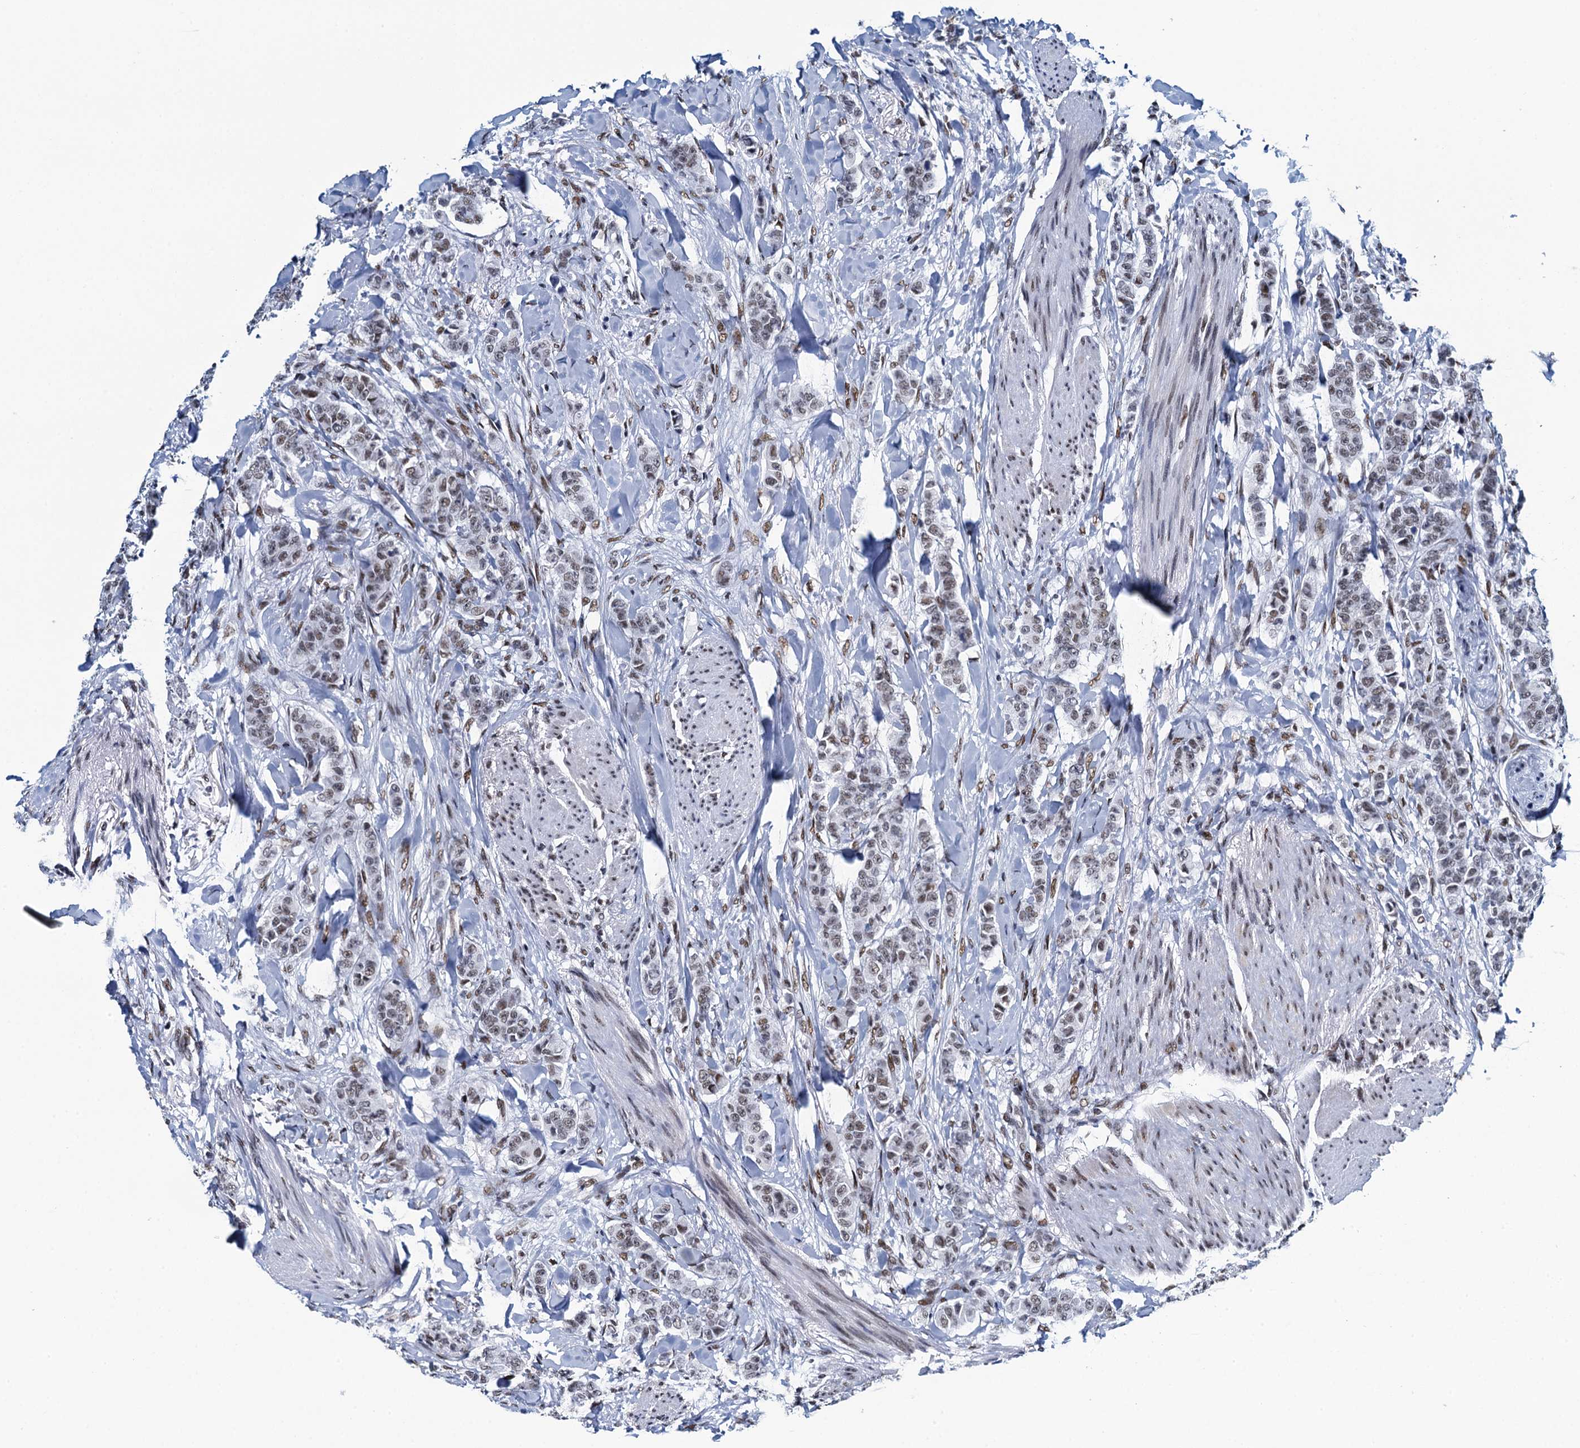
{"staining": {"intensity": "weak", "quantity": ">75%", "location": "nuclear"}, "tissue": "breast cancer", "cell_type": "Tumor cells", "image_type": "cancer", "snomed": [{"axis": "morphology", "description": "Duct carcinoma"}, {"axis": "topography", "description": "Breast"}], "caption": "Breast infiltrating ductal carcinoma tissue exhibits weak nuclear expression in about >75% of tumor cells", "gene": "HNRNPUL2", "patient": {"sex": "female", "age": 40}}